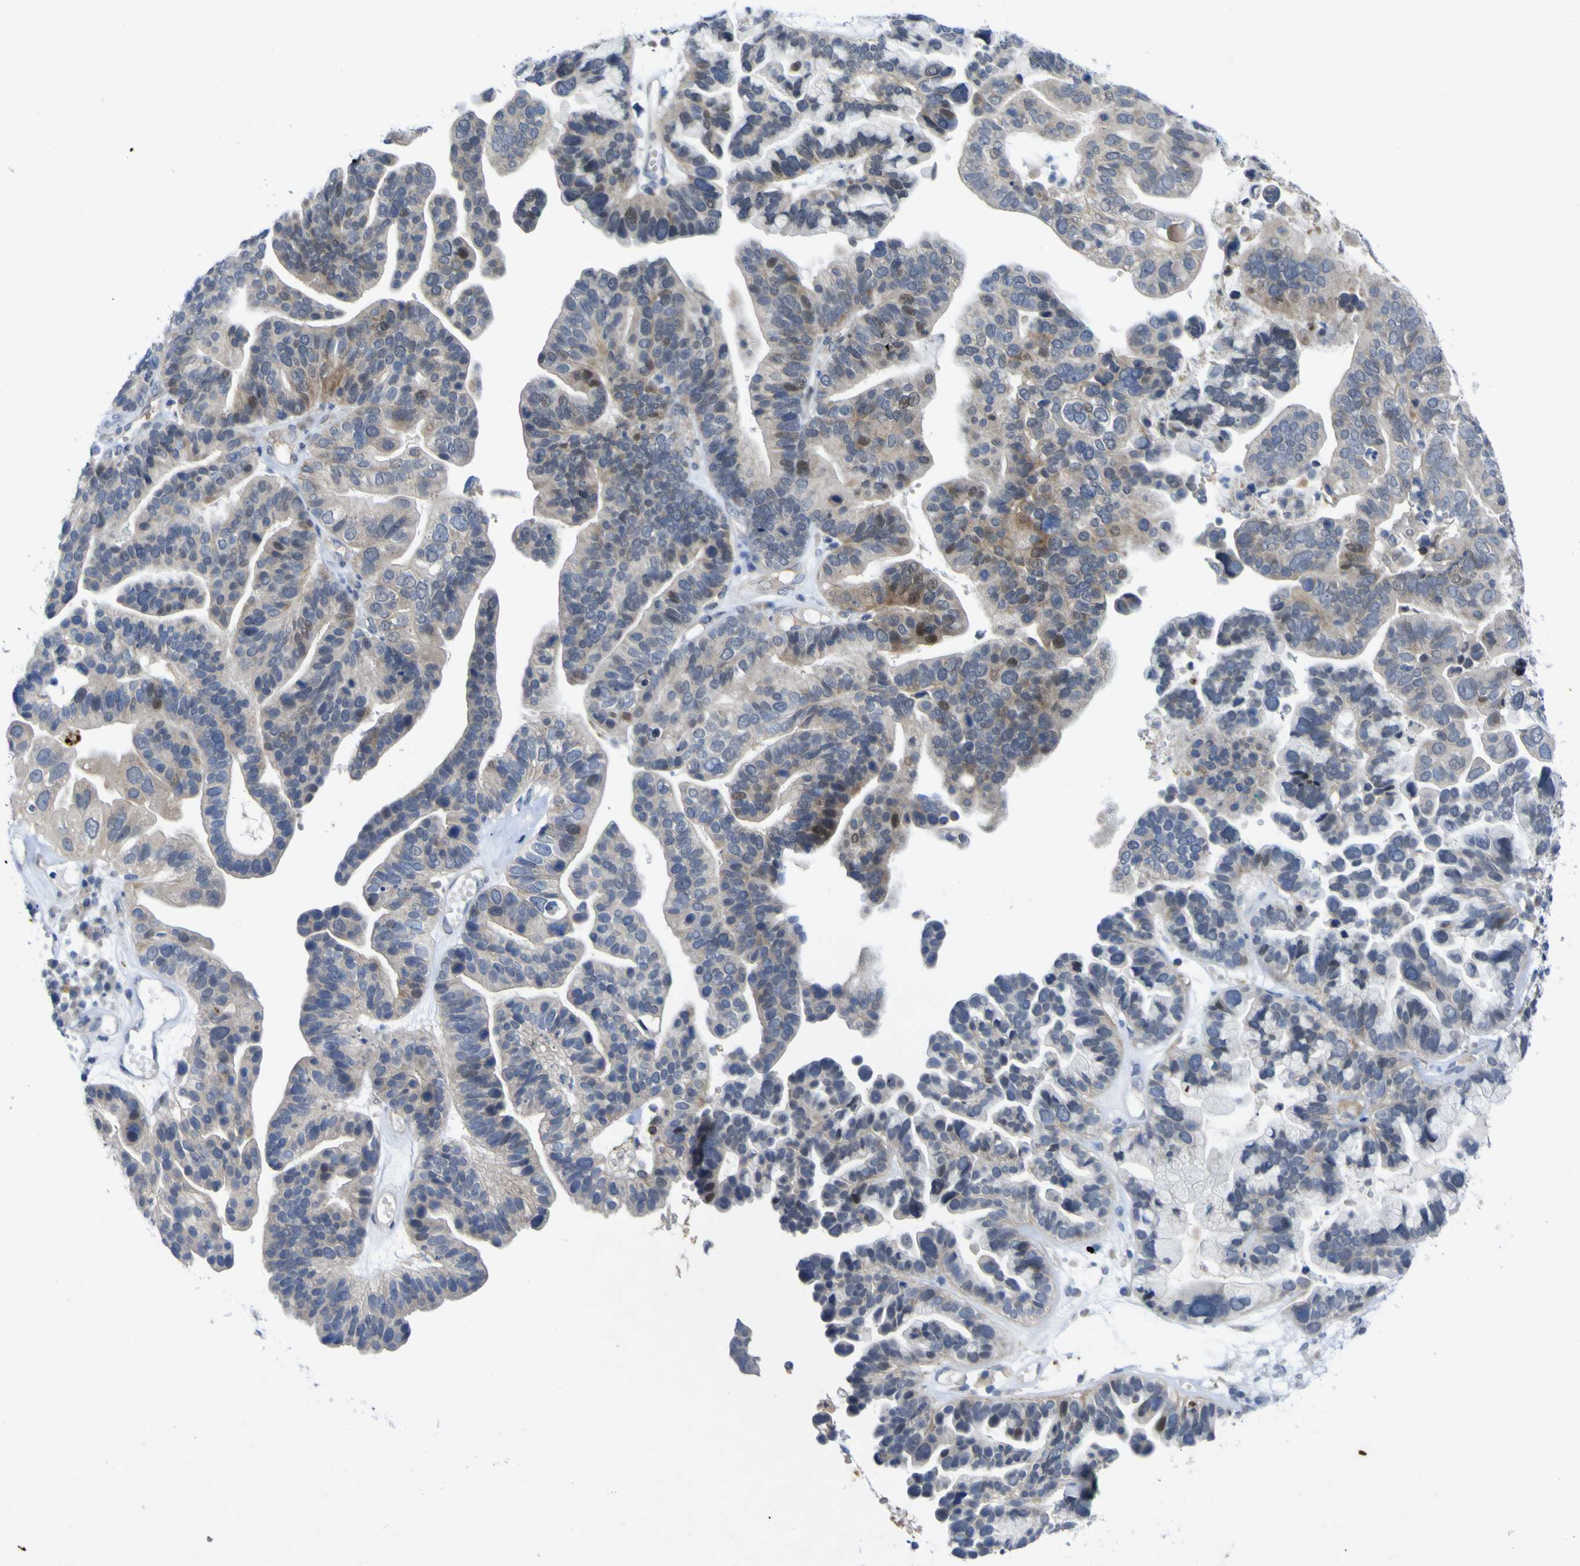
{"staining": {"intensity": "weak", "quantity": ">75%", "location": "cytoplasmic/membranous"}, "tissue": "ovarian cancer", "cell_type": "Tumor cells", "image_type": "cancer", "snomed": [{"axis": "morphology", "description": "Cystadenocarcinoma, serous, NOS"}, {"axis": "topography", "description": "Ovary"}], "caption": "A histopathology image showing weak cytoplasmic/membranous staining in approximately >75% of tumor cells in ovarian serous cystadenocarcinoma, as visualized by brown immunohistochemical staining.", "gene": "NAV1", "patient": {"sex": "female", "age": 56}}